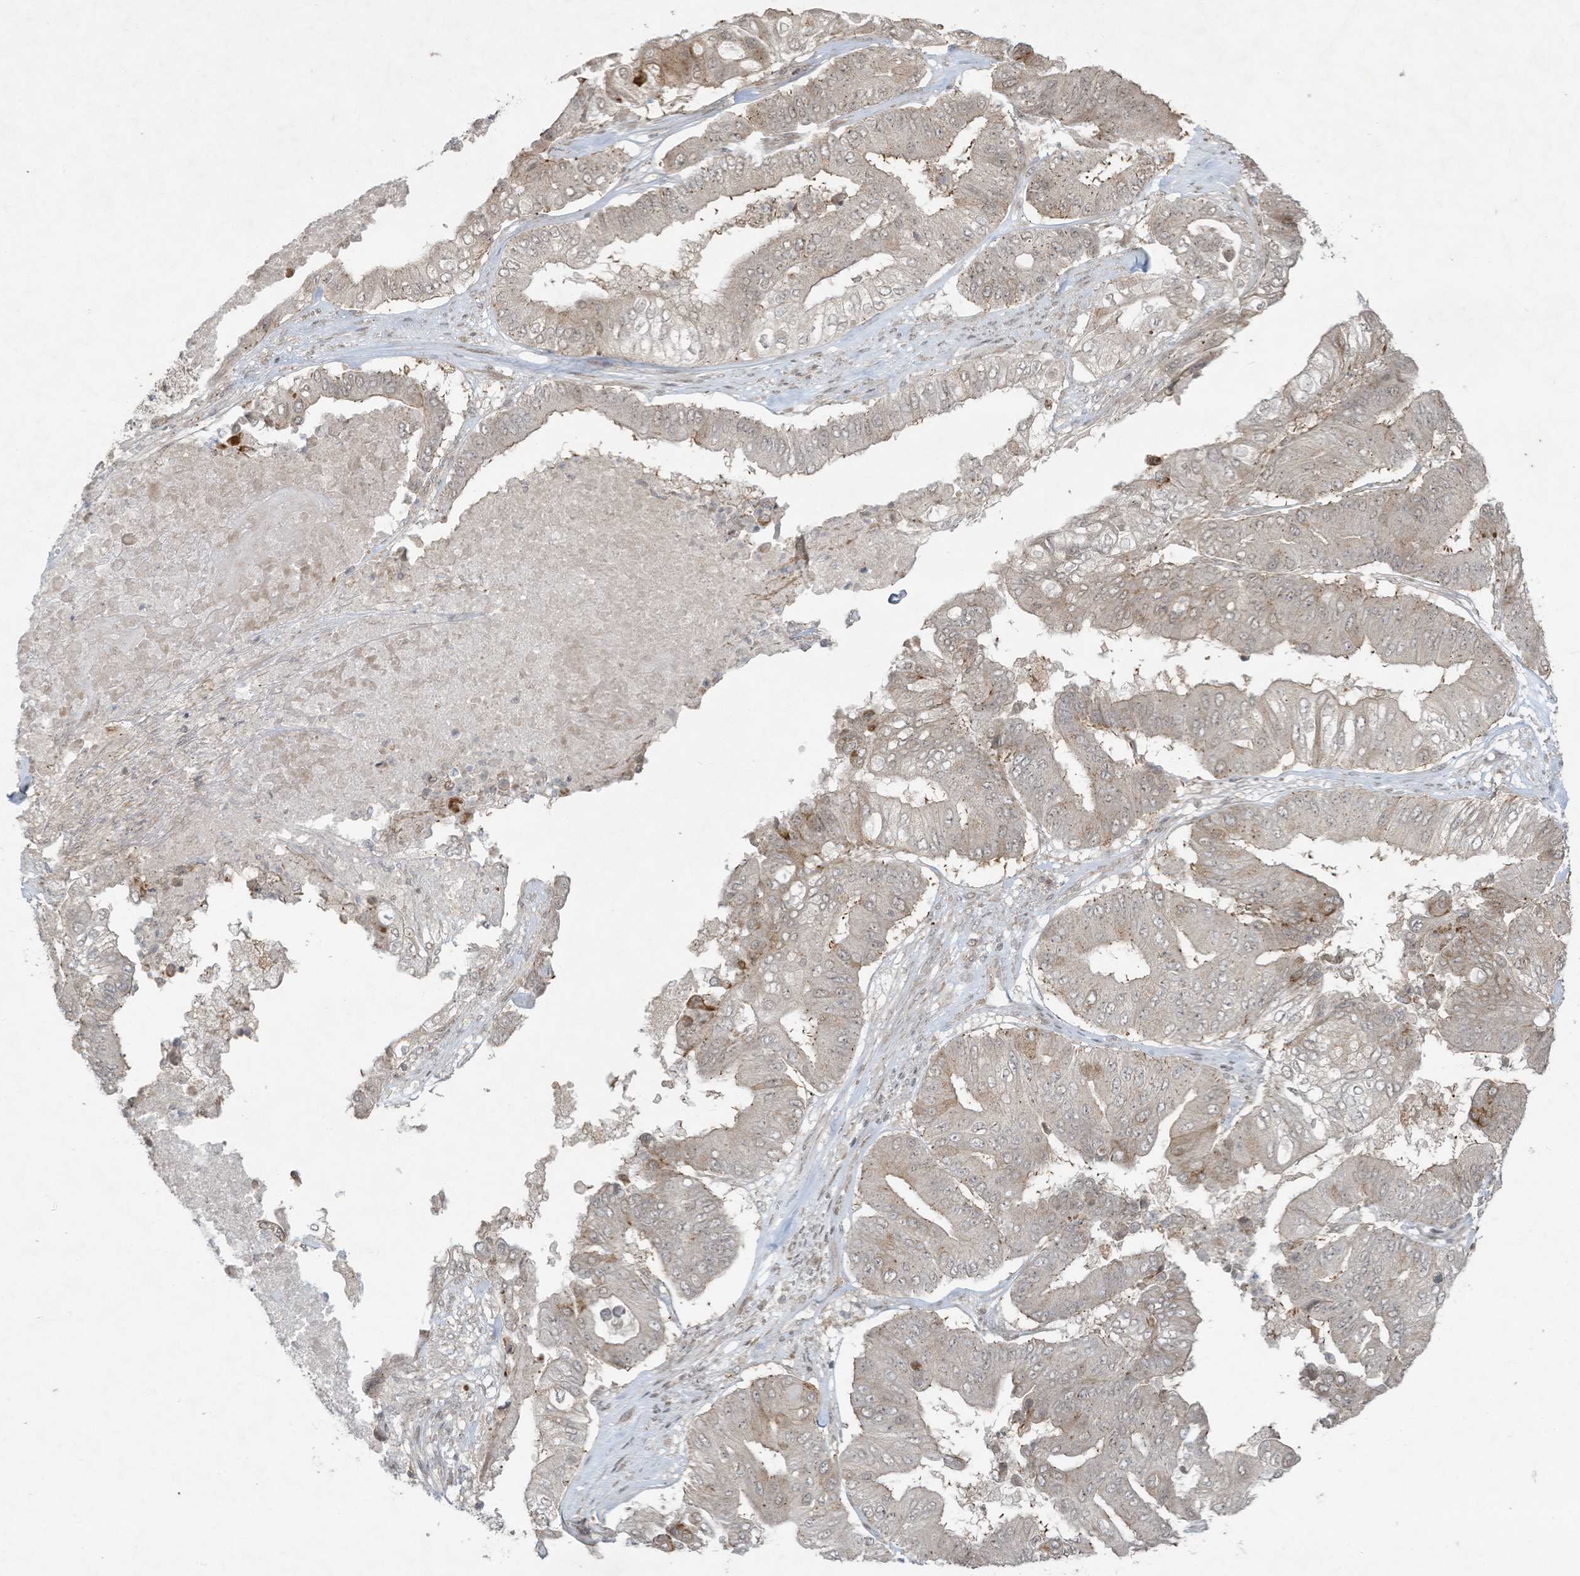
{"staining": {"intensity": "moderate", "quantity": "<25%", "location": "cytoplasmic/membranous"}, "tissue": "pancreatic cancer", "cell_type": "Tumor cells", "image_type": "cancer", "snomed": [{"axis": "morphology", "description": "Adenocarcinoma, NOS"}, {"axis": "topography", "description": "Pancreas"}], "caption": "The image shows staining of adenocarcinoma (pancreatic), revealing moderate cytoplasmic/membranous protein positivity (brown color) within tumor cells.", "gene": "ZNF263", "patient": {"sex": "female", "age": 77}}